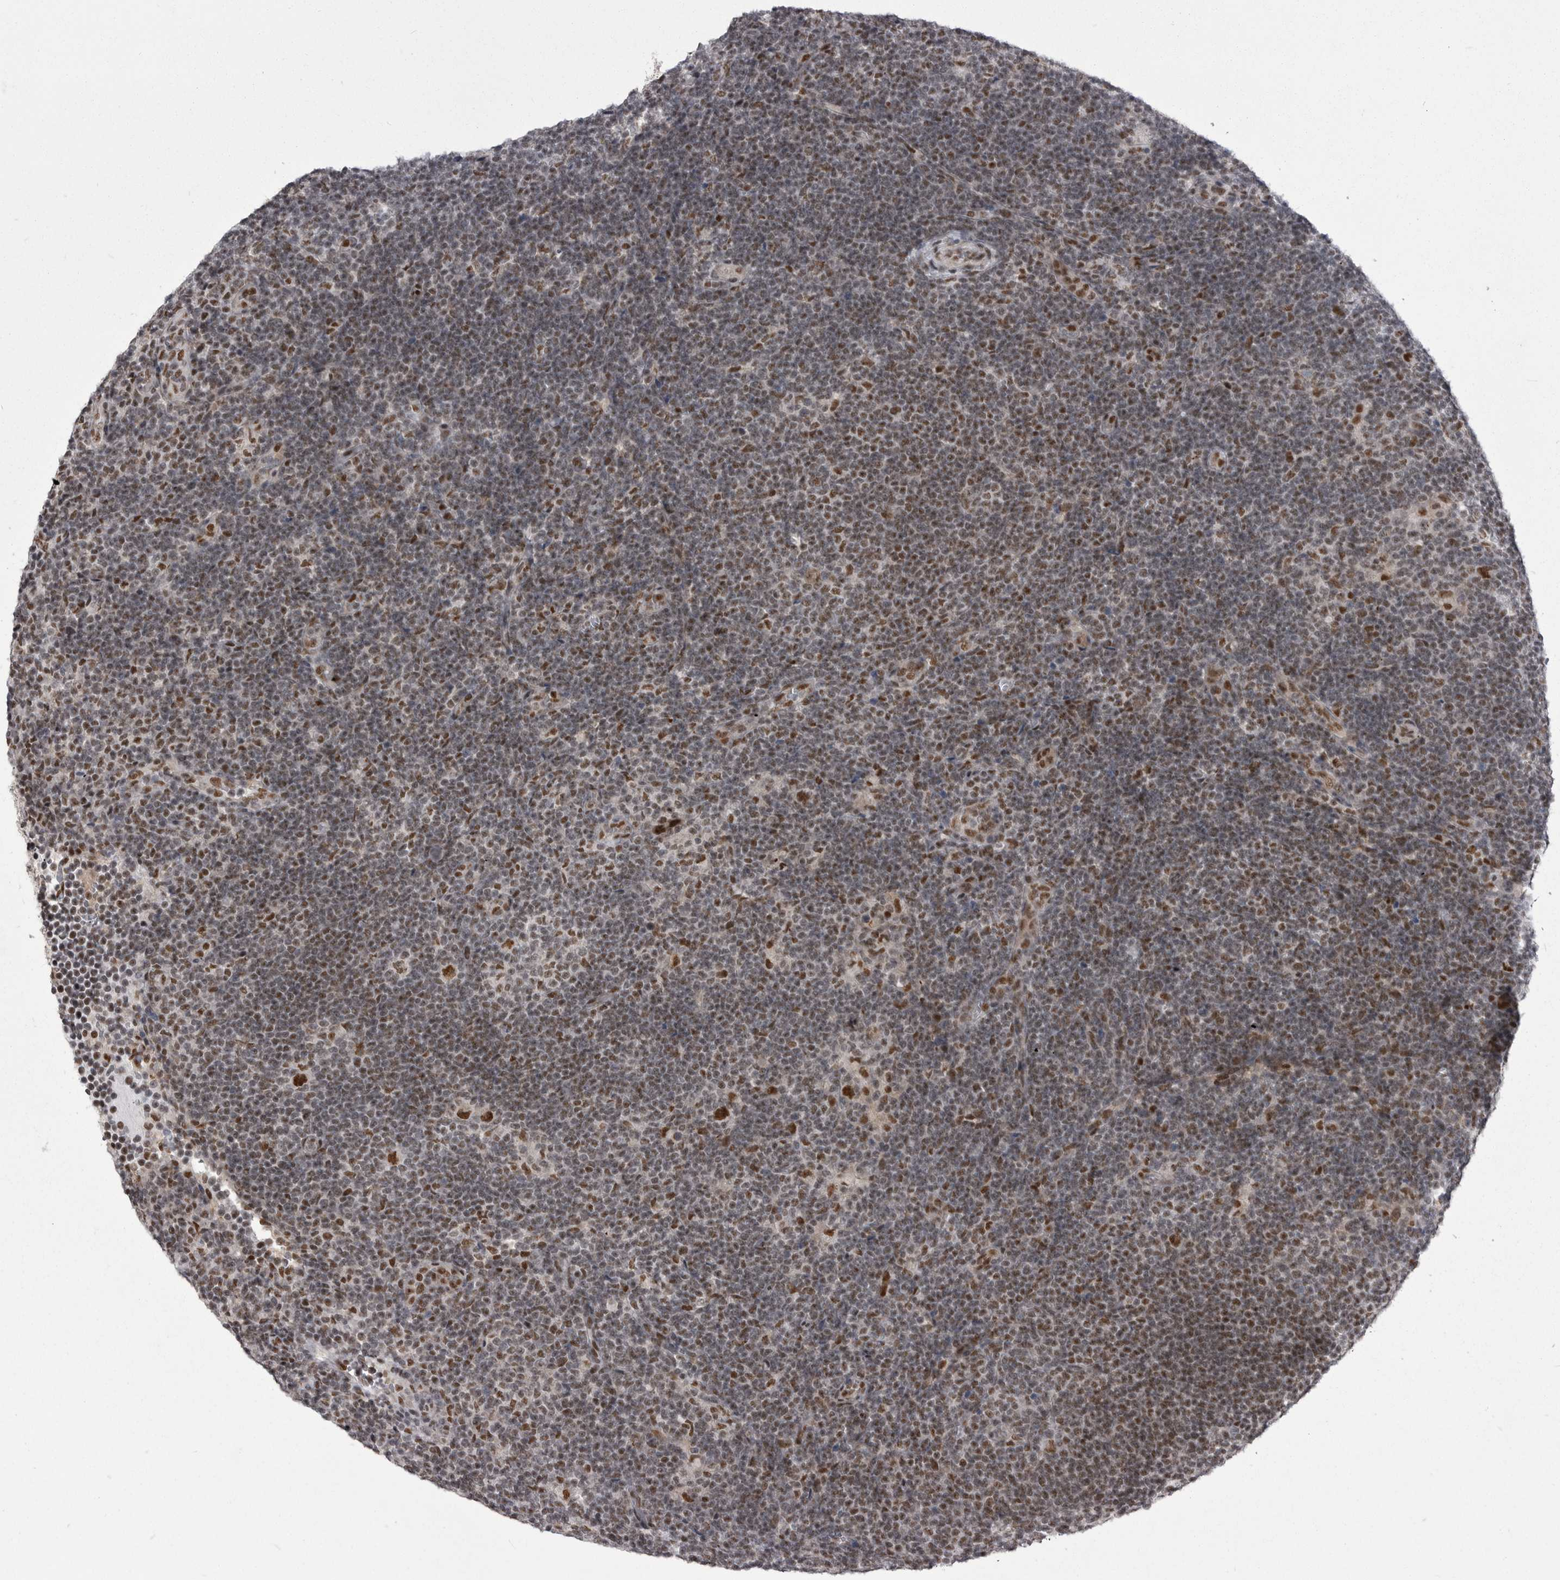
{"staining": {"intensity": "strong", "quantity": ">75%", "location": "nuclear"}, "tissue": "lymphoma", "cell_type": "Tumor cells", "image_type": "cancer", "snomed": [{"axis": "morphology", "description": "Hodgkin's disease, NOS"}, {"axis": "topography", "description": "Lymph node"}], "caption": "Immunohistochemical staining of human Hodgkin's disease reveals high levels of strong nuclear expression in about >75% of tumor cells.", "gene": "MEPCE", "patient": {"sex": "female", "age": 57}}